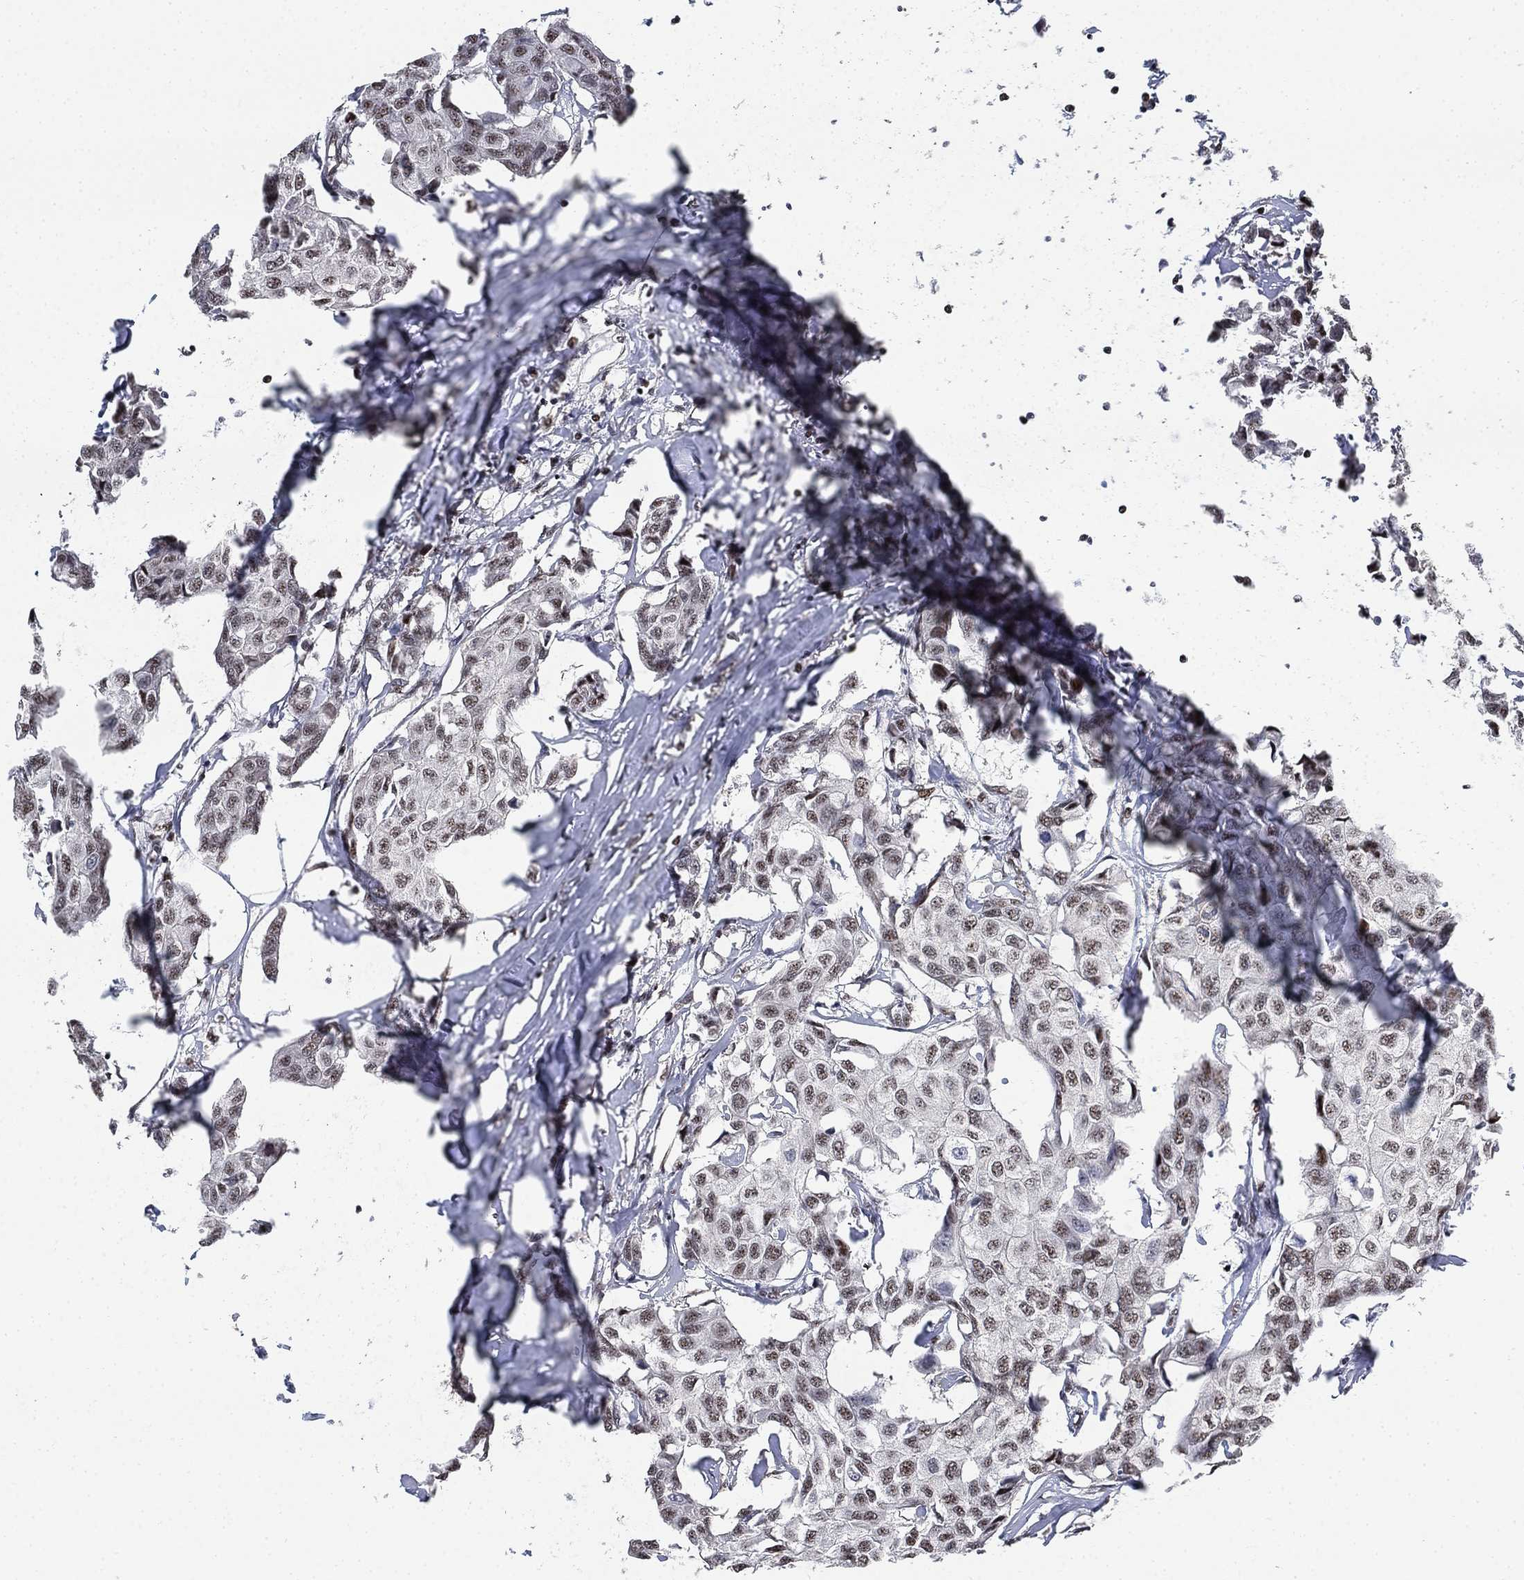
{"staining": {"intensity": "moderate", "quantity": "25%-75%", "location": "nuclear"}, "tissue": "breast cancer", "cell_type": "Tumor cells", "image_type": "cancer", "snomed": [{"axis": "morphology", "description": "Duct carcinoma"}, {"axis": "topography", "description": "Breast"}], "caption": "High-magnification brightfield microscopy of breast cancer stained with DAB (brown) and counterstained with hematoxylin (blue). tumor cells exhibit moderate nuclear positivity is appreciated in approximately25%-75% of cells.", "gene": "ZSCAN30", "patient": {"sex": "female", "age": 80}}